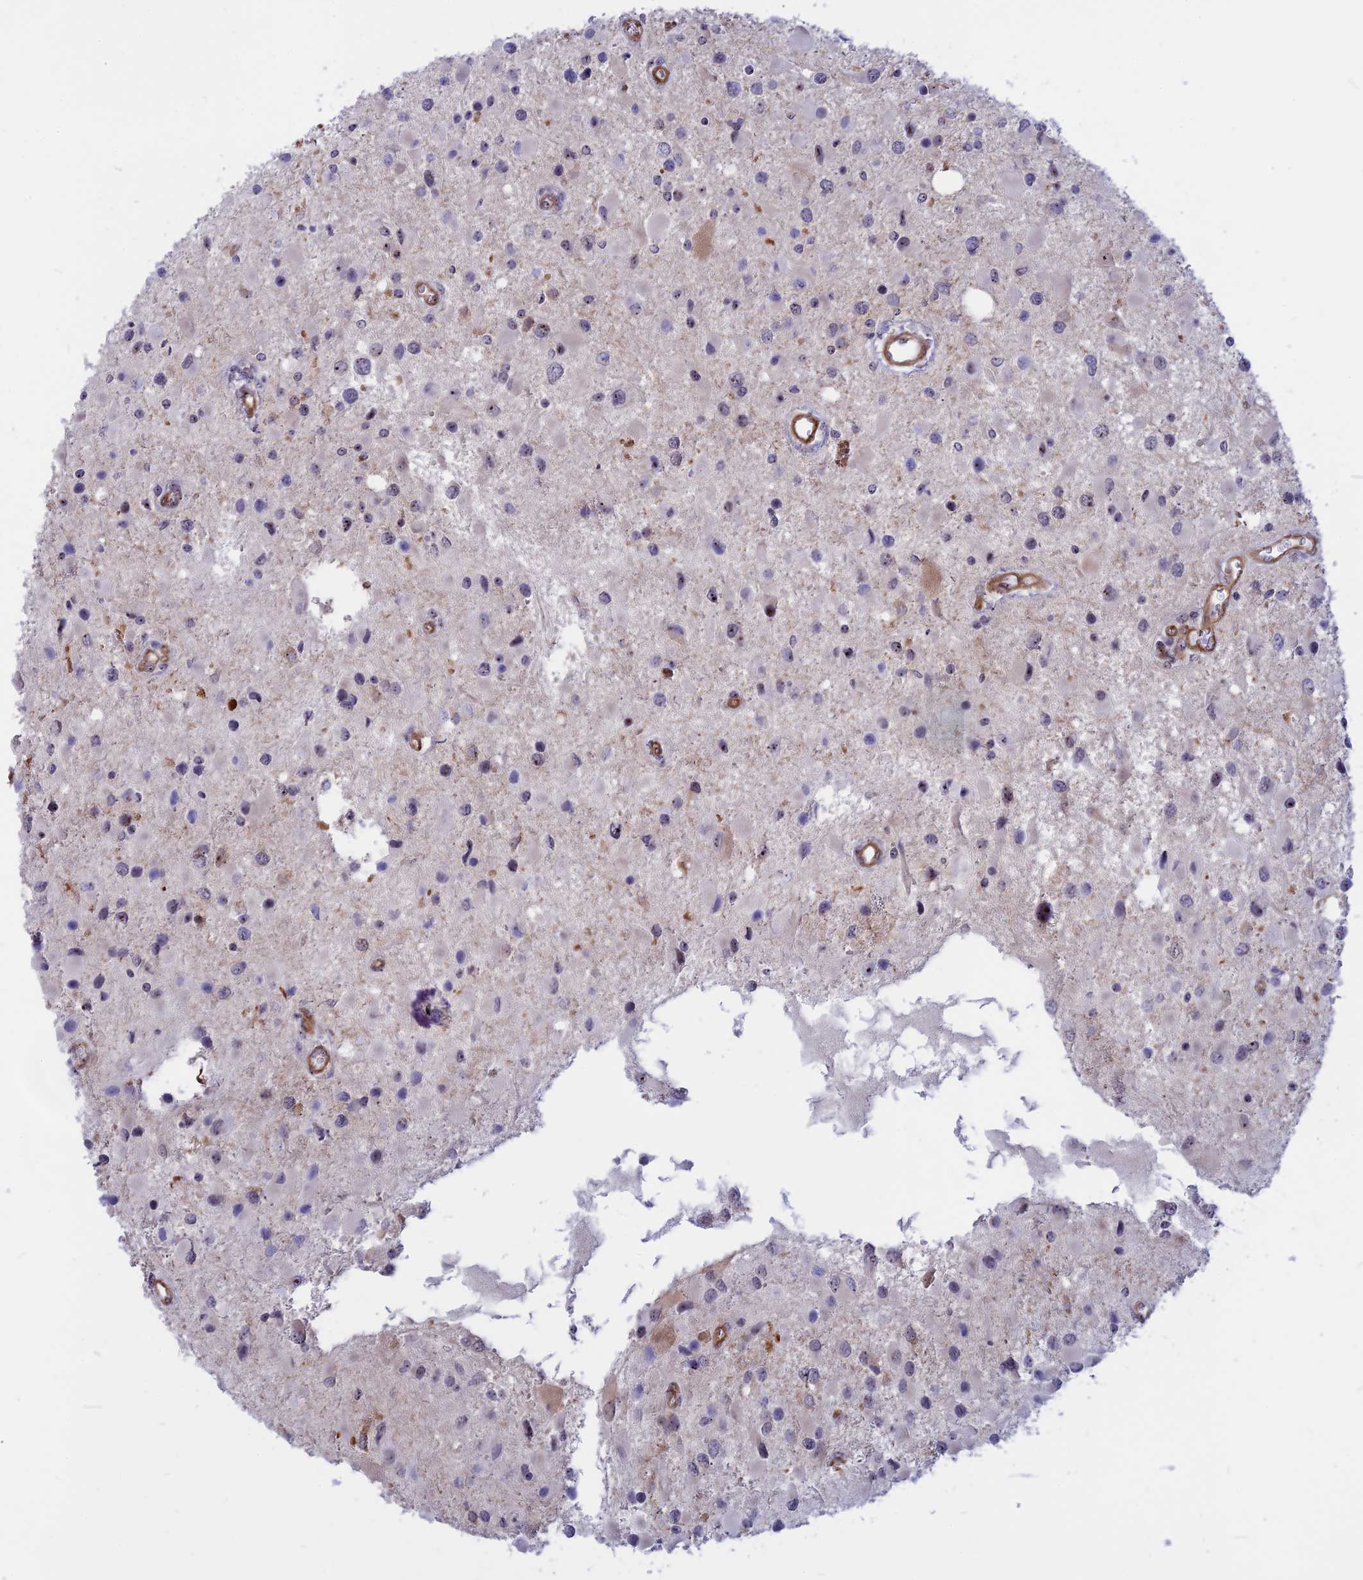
{"staining": {"intensity": "moderate", "quantity": "<25%", "location": "nuclear"}, "tissue": "glioma", "cell_type": "Tumor cells", "image_type": "cancer", "snomed": [{"axis": "morphology", "description": "Glioma, malignant, High grade"}, {"axis": "topography", "description": "Brain"}], "caption": "Protein analysis of high-grade glioma (malignant) tissue shows moderate nuclear positivity in approximately <25% of tumor cells.", "gene": "DBNDD1", "patient": {"sex": "male", "age": 53}}